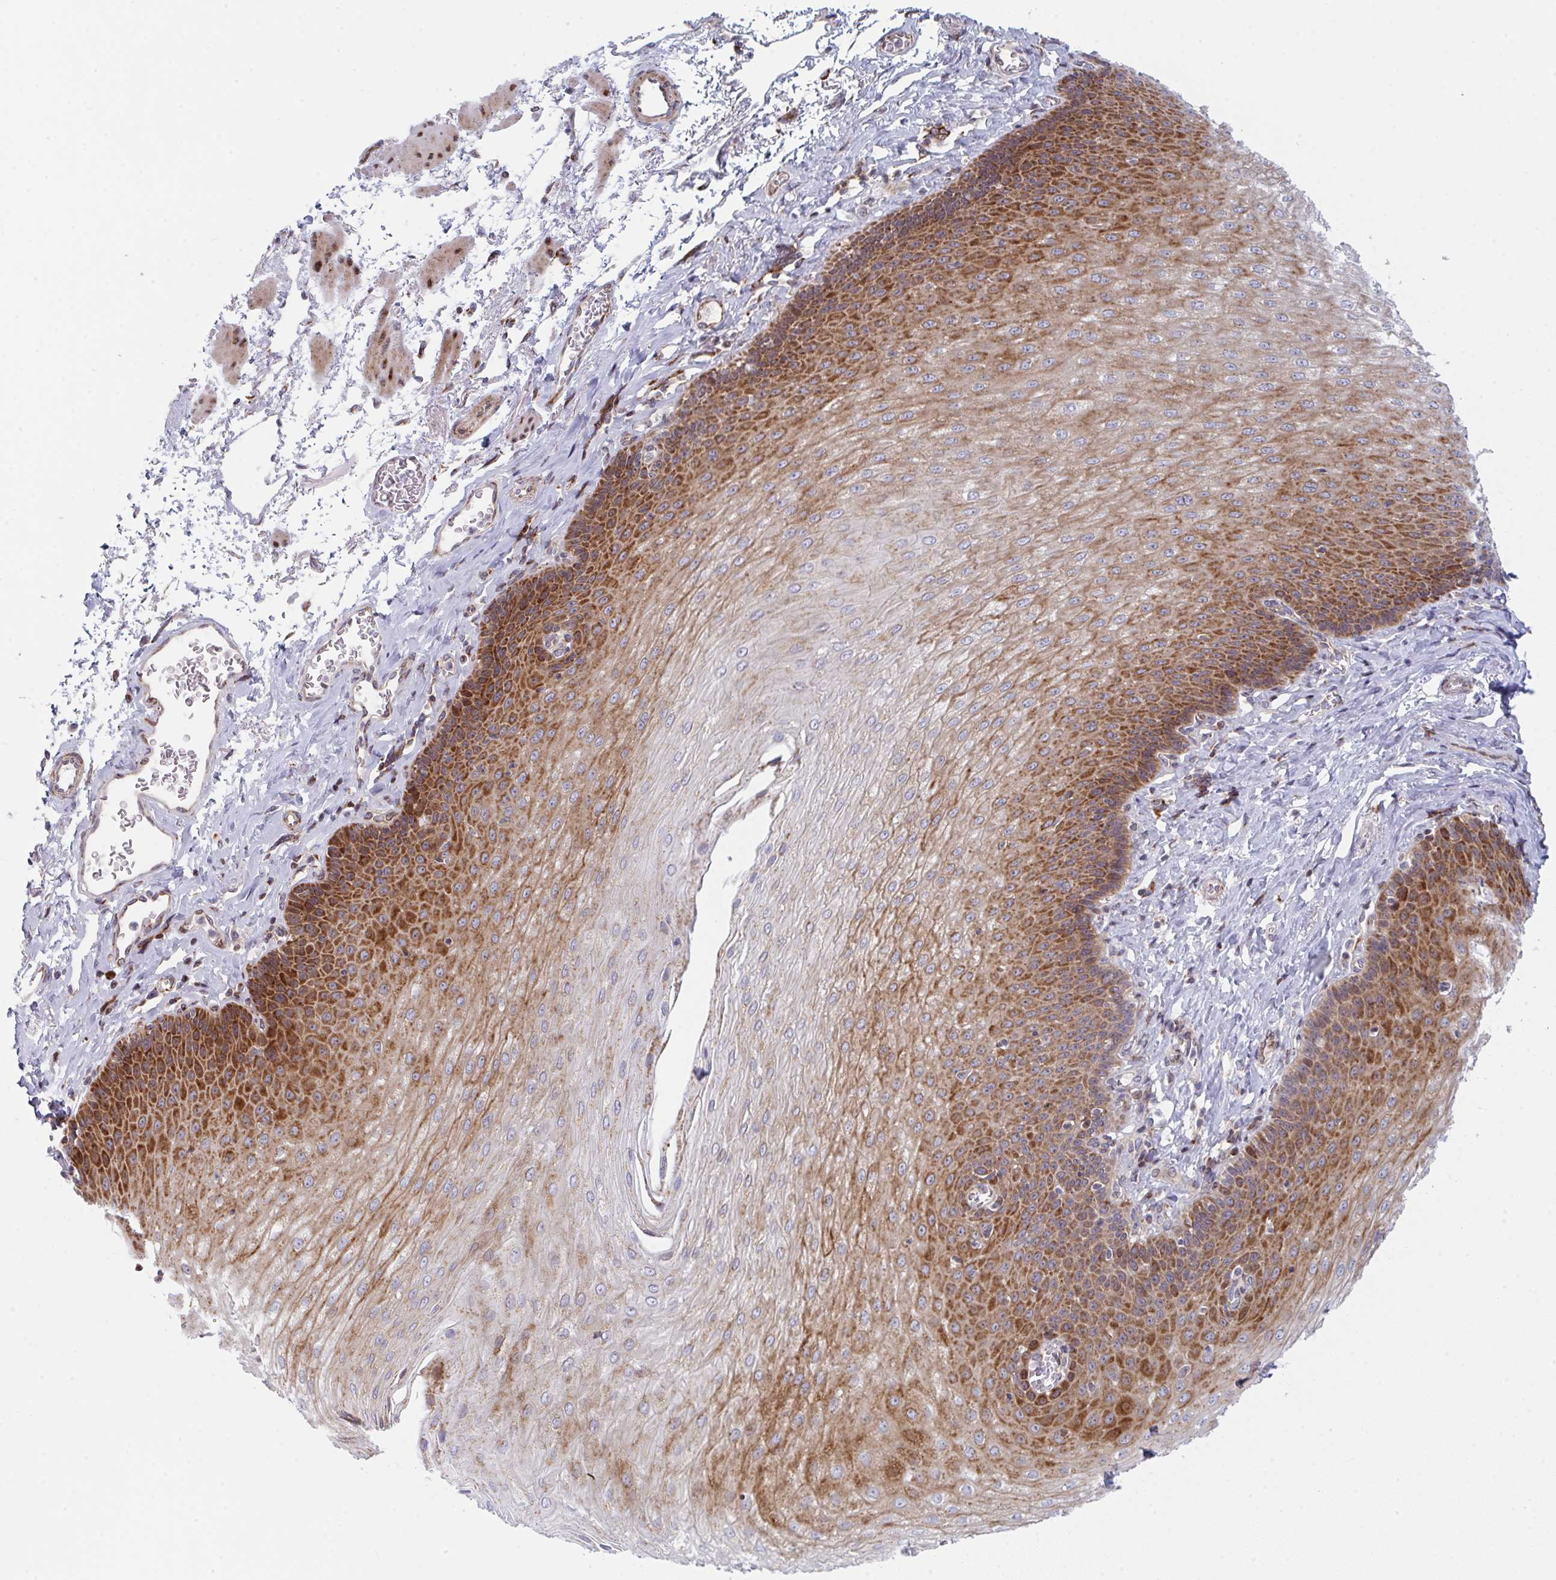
{"staining": {"intensity": "strong", "quantity": "25%-75%", "location": "cytoplasmic/membranous"}, "tissue": "esophagus", "cell_type": "Squamous epithelial cells", "image_type": "normal", "snomed": [{"axis": "morphology", "description": "Normal tissue, NOS"}, {"axis": "topography", "description": "Esophagus"}], "caption": "Protein staining reveals strong cytoplasmic/membranous positivity in approximately 25%-75% of squamous epithelial cells in benign esophagus. The protein of interest is shown in brown color, while the nuclei are stained blue.", "gene": "PRKCH", "patient": {"sex": "female", "age": 81}}